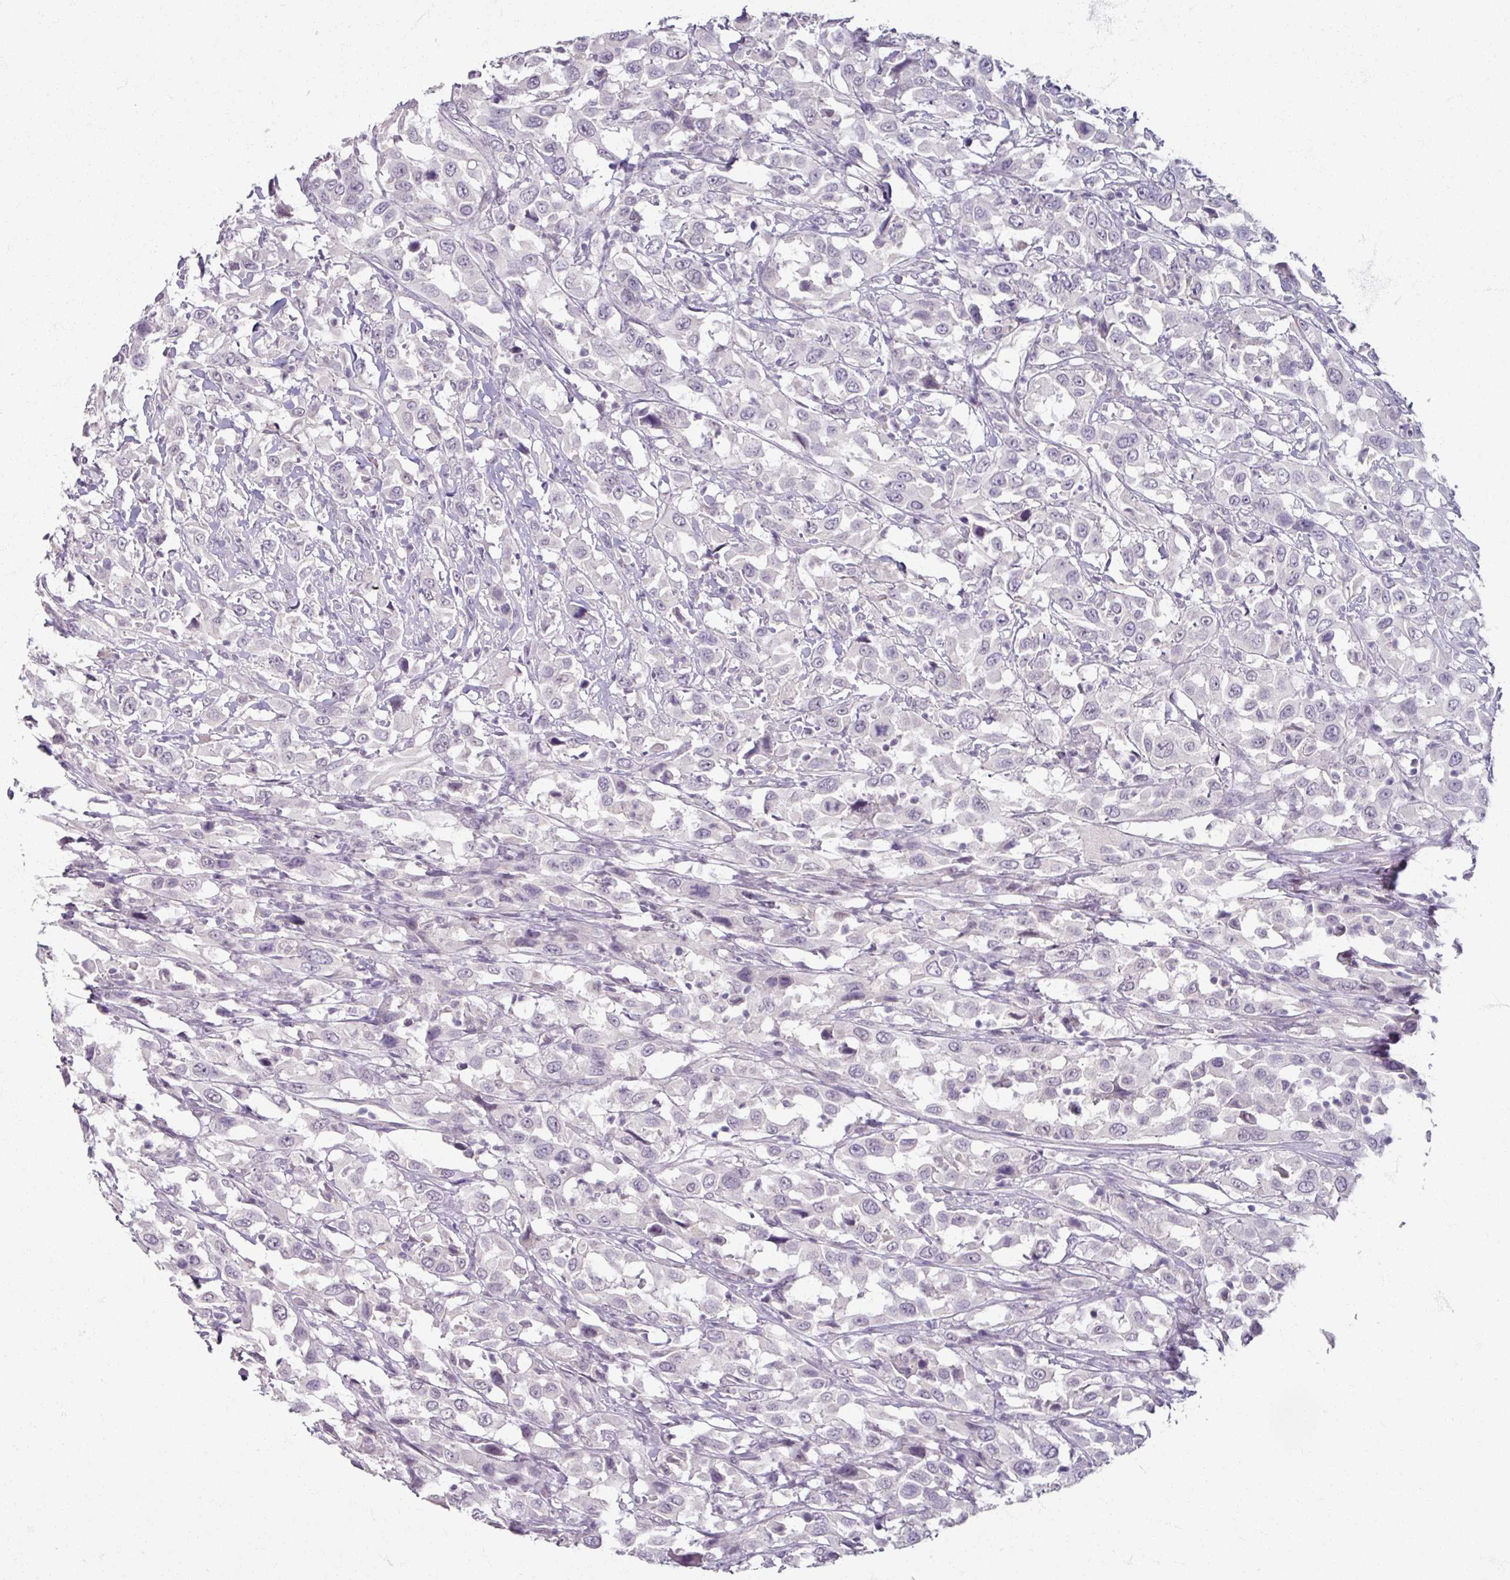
{"staining": {"intensity": "negative", "quantity": "none", "location": "none"}, "tissue": "urothelial cancer", "cell_type": "Tumor cells", "image_type": "cancer", "snomed": [{"axis": "morphology", "description": "Urothelial carcinoma, High grade"}, {"axis": "topography", "description": "Urinary bladder"}], "caption": "Immunohistochemistry of urothelial carcinoma (high-grade) demonstrates no staining in tumor cells. The staining was performed using DAB to visualize the protein expression in brown, while the nuclei were stained in blue with hematoxylin (Magnification: 20x).", "gene": "SOX11", "patient": {"sex": "male", "age": 61}}